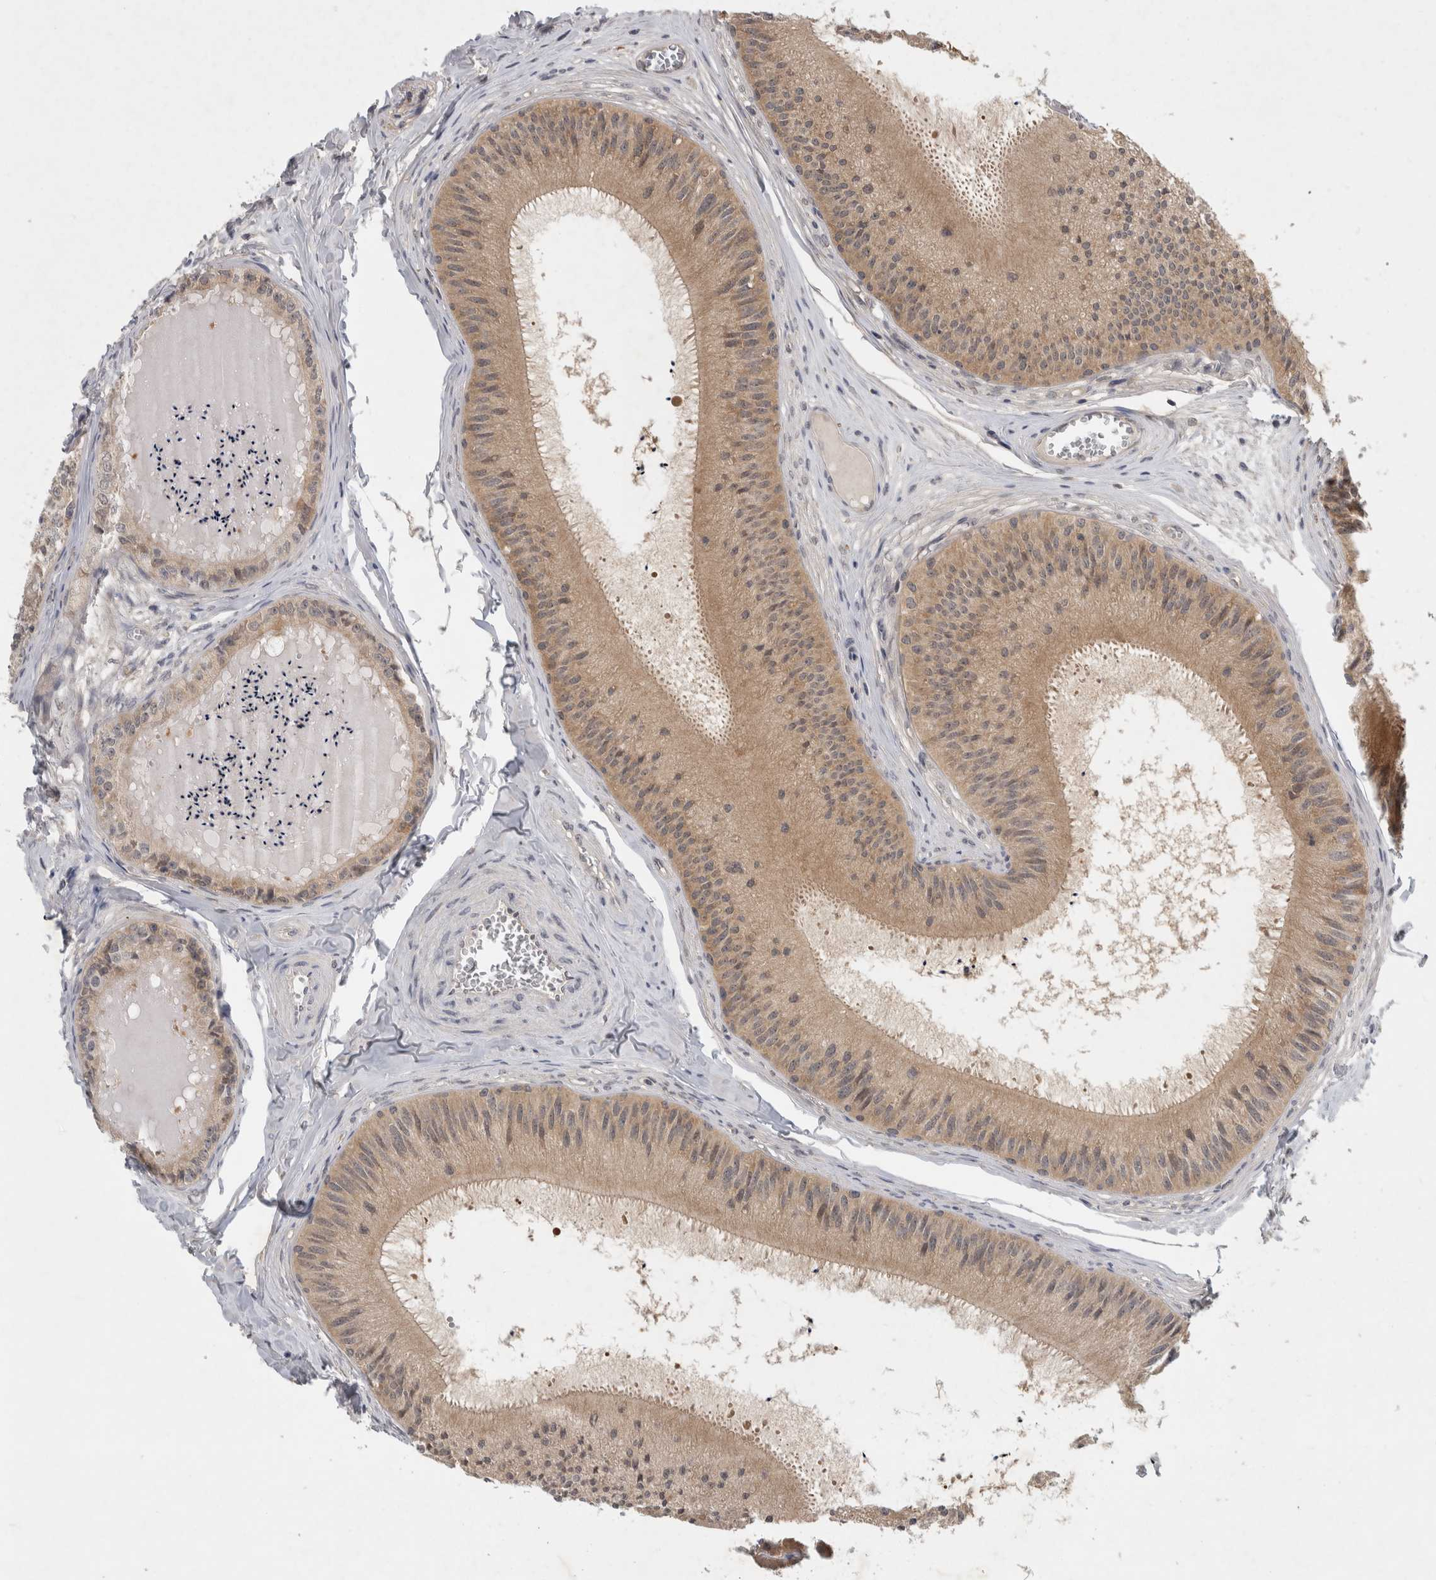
{"staining": {"intensity": "moderate", "quantity": ">75%", "location": "cytoplasmic/membranous"}, "tissue": "epididymis", "cell_type": "Glandular cells", "image_type": "normal", "snomed": [{"axis": "morphology", "description": "Normal tissue, NOS"}, {"axis": "topography", "description": "Epididymis"}], "caption": "This is a histology image of immunohistochemistry staining of normal epididymis, which shows moderate staining in the cytoplasmic/membranous of glandular cells.", "gene": "AASDHPPT", "patient": {"sex": "male", "age": 31}}